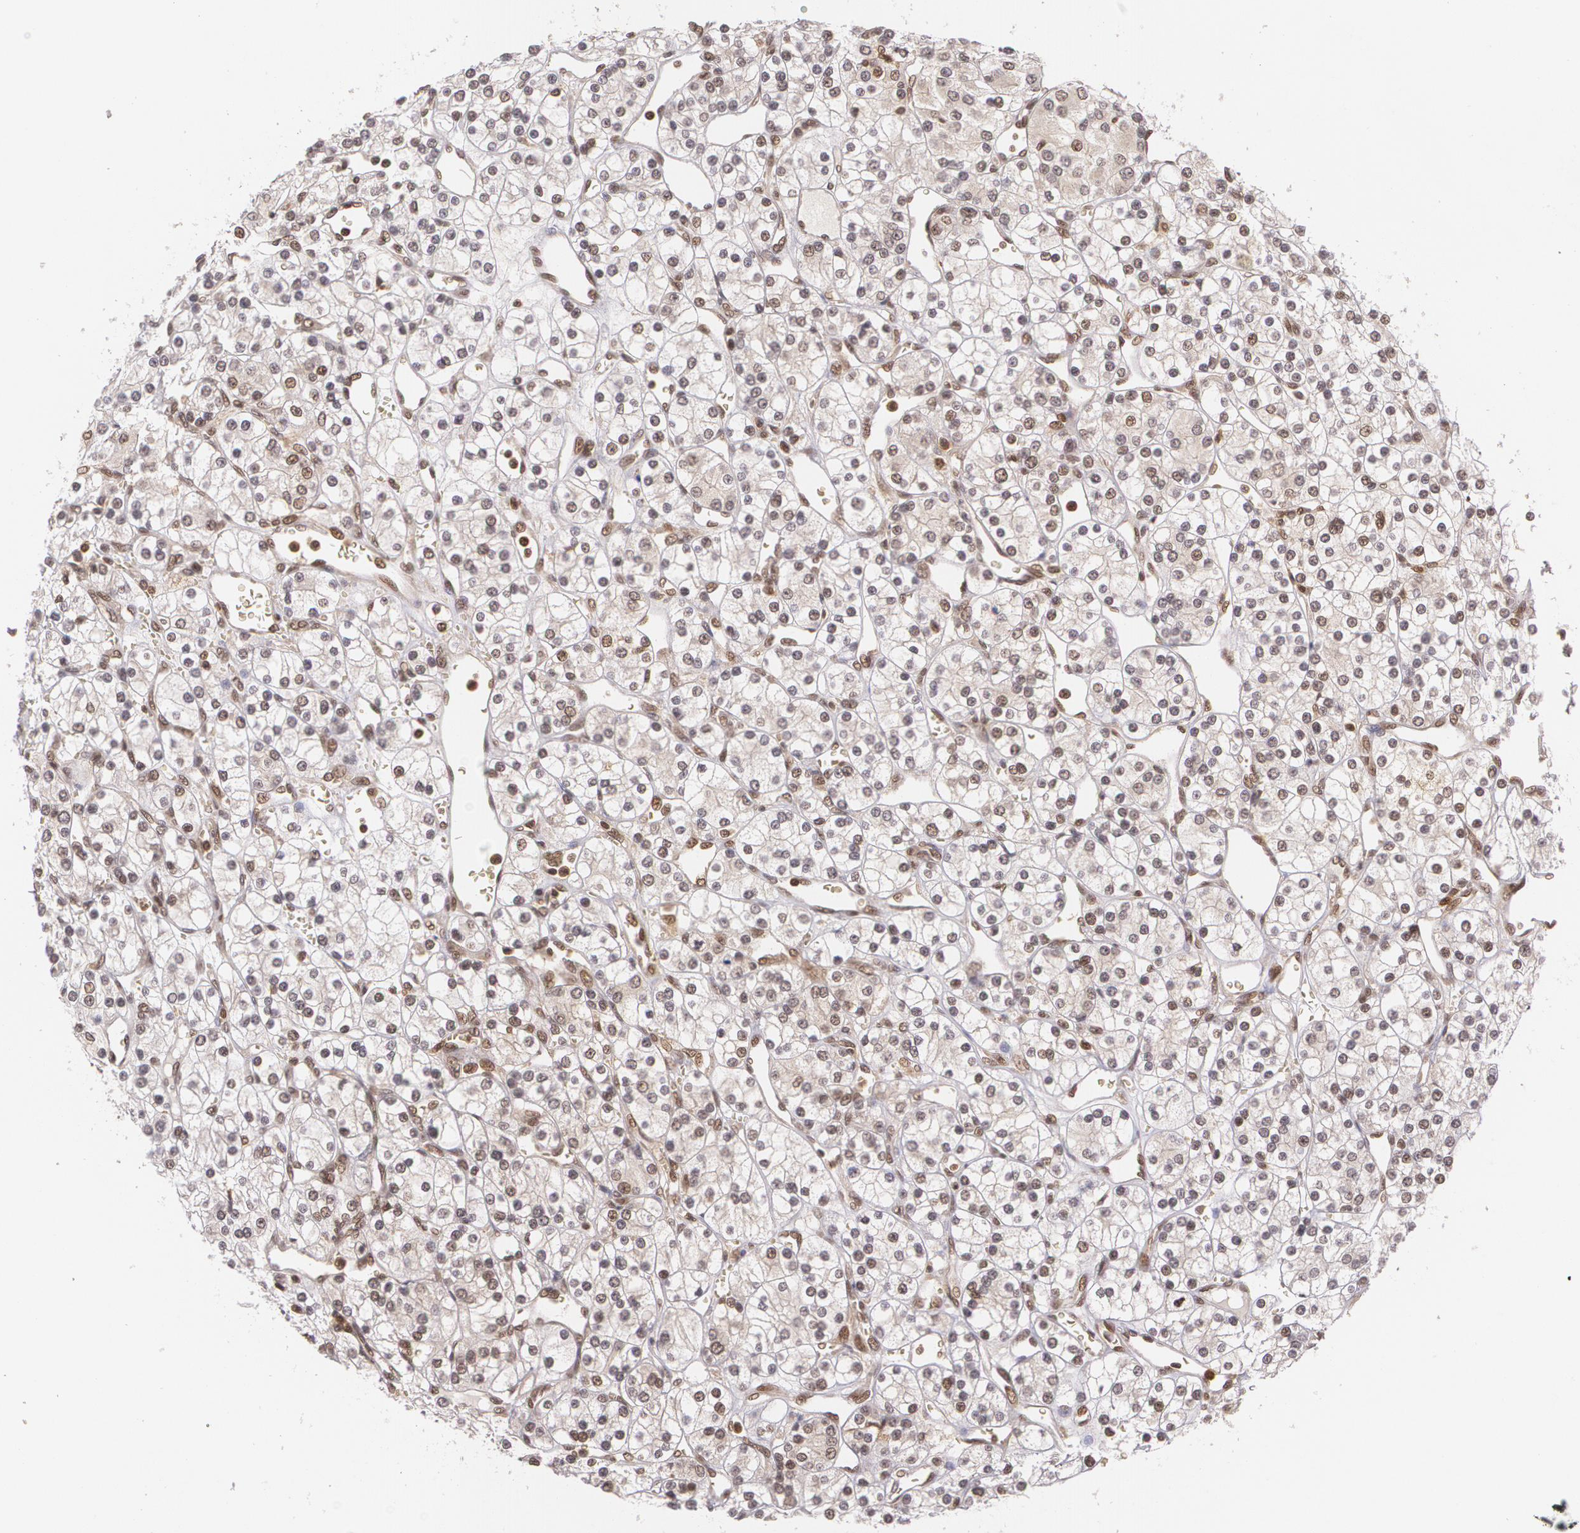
{"staining": {"intensity": "weak", "quantity": "25%-75%", "location": "nuclear"}, "tissue": "renal cancer", "cell_type": "Tumor cells", "image_type": "cancer", "snomed": [{"axis": "morphology", "description": "Adenocarcinoma, NOS"}, {"axis": "topography", "description": "Kidney"}], "caption": "The histopathology image displays immunohistochemical staining of renal cancer. There is weak nuclear expression is identified in about 25%-75% of tumor cells. The protein is shown in brown color, while the nuclei are stained blue.", "gene": "CUL2", "patient": {"sex": "female", "age": 62}}